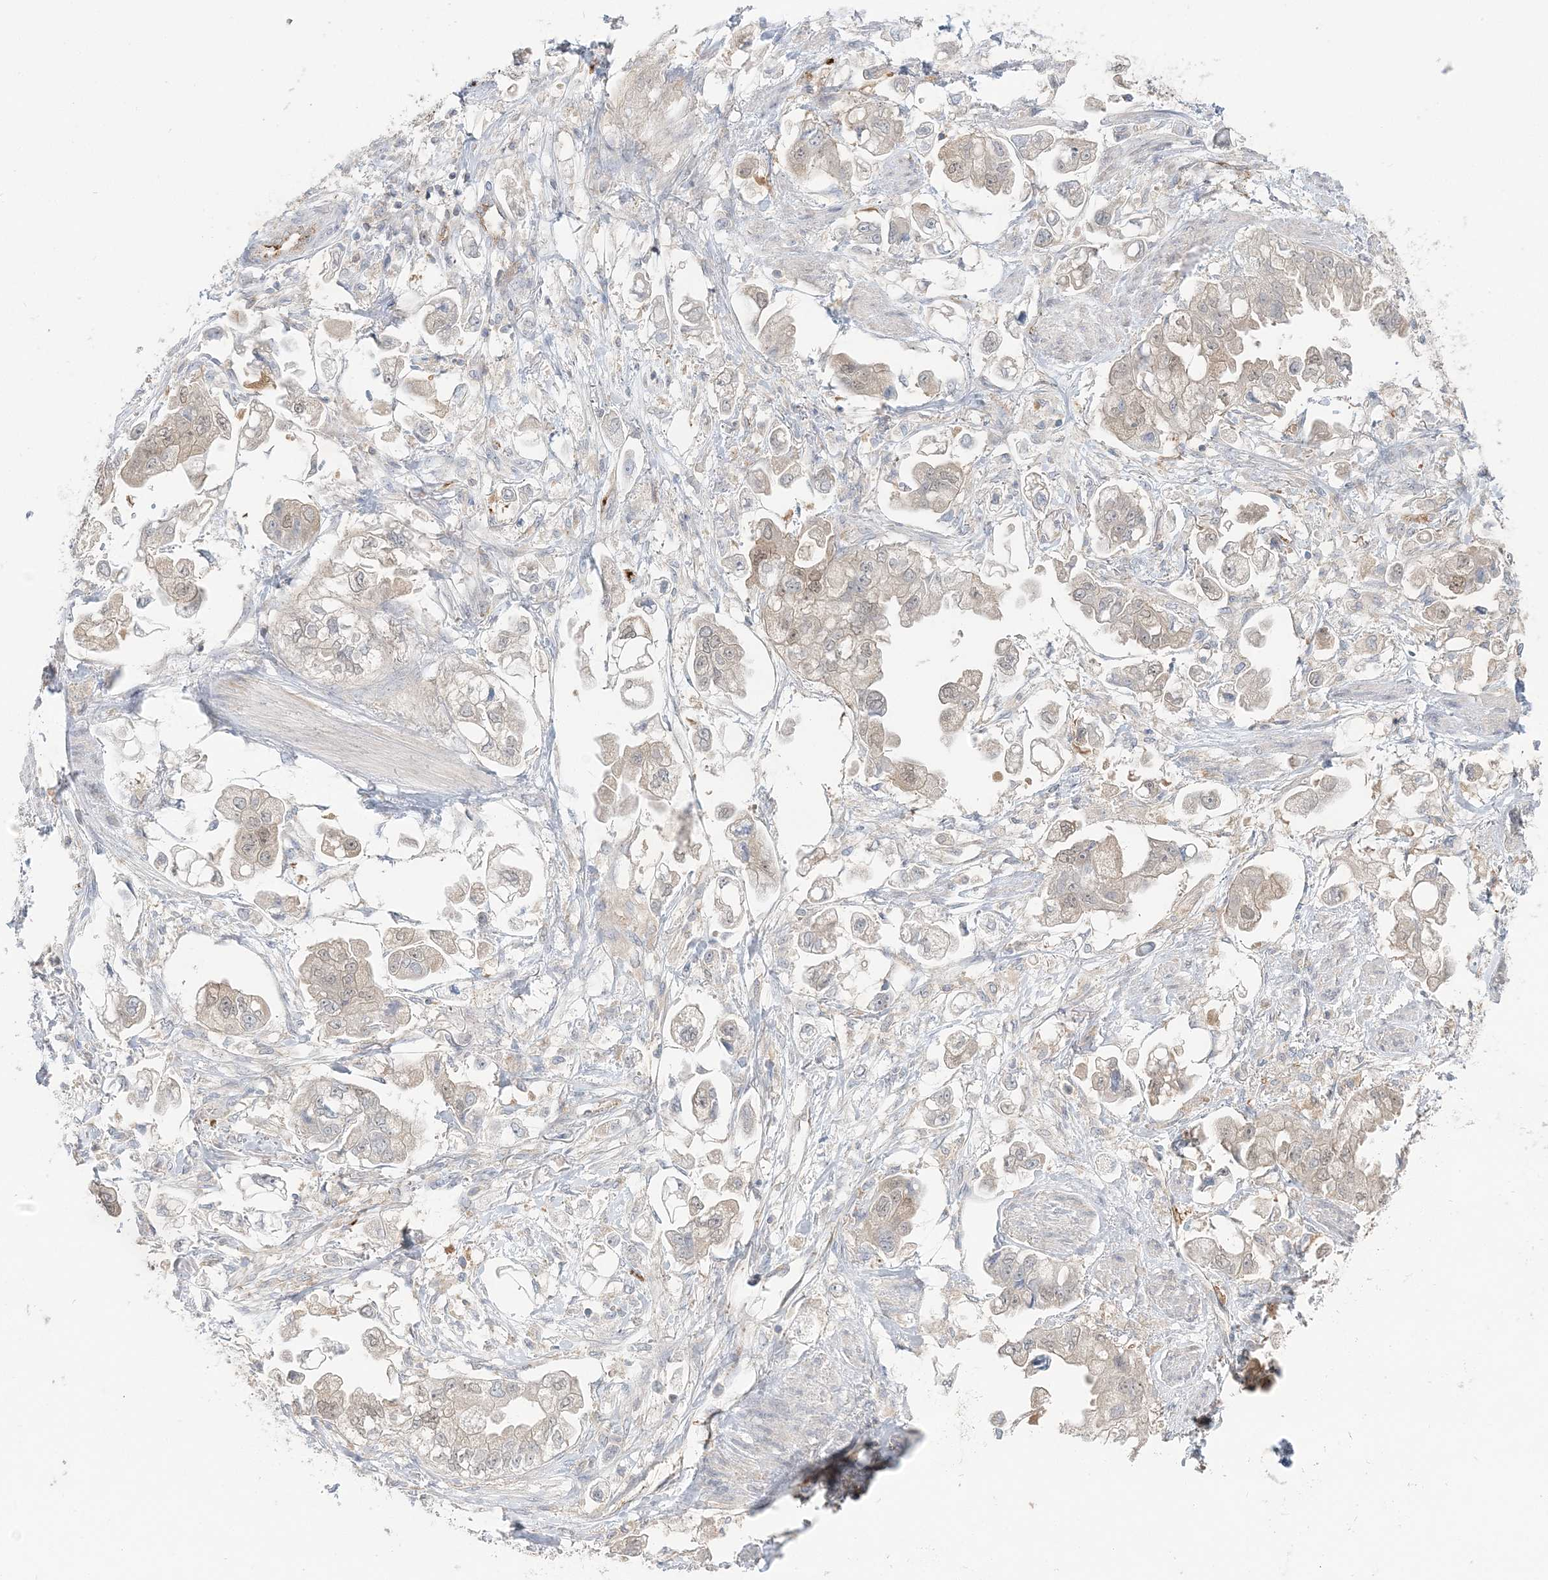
{"staining": {"intensity": "weak", "quantity": "<25%", "location": "cytoplasmic/membranous"}, "tissue": "stomach cancer", "cell_type": "Tumor cells", "image_type": "cancer", "snomed": [{"axis": "morphology", "description": "Adenocarcinoma, NOS"}, {"axis": "topography", "description": "Stomach"}], "caption": "Tumor cells are negative for brown protein staining in adenocarcinoma (stomach). The staining is performed using DAB (3,3'-diaminobenzidine) brown chromogen with nuclei counter-stained in using hematoxylin.", "gene": "INPP1", "patient": {"sex": "male", "age": 62}}